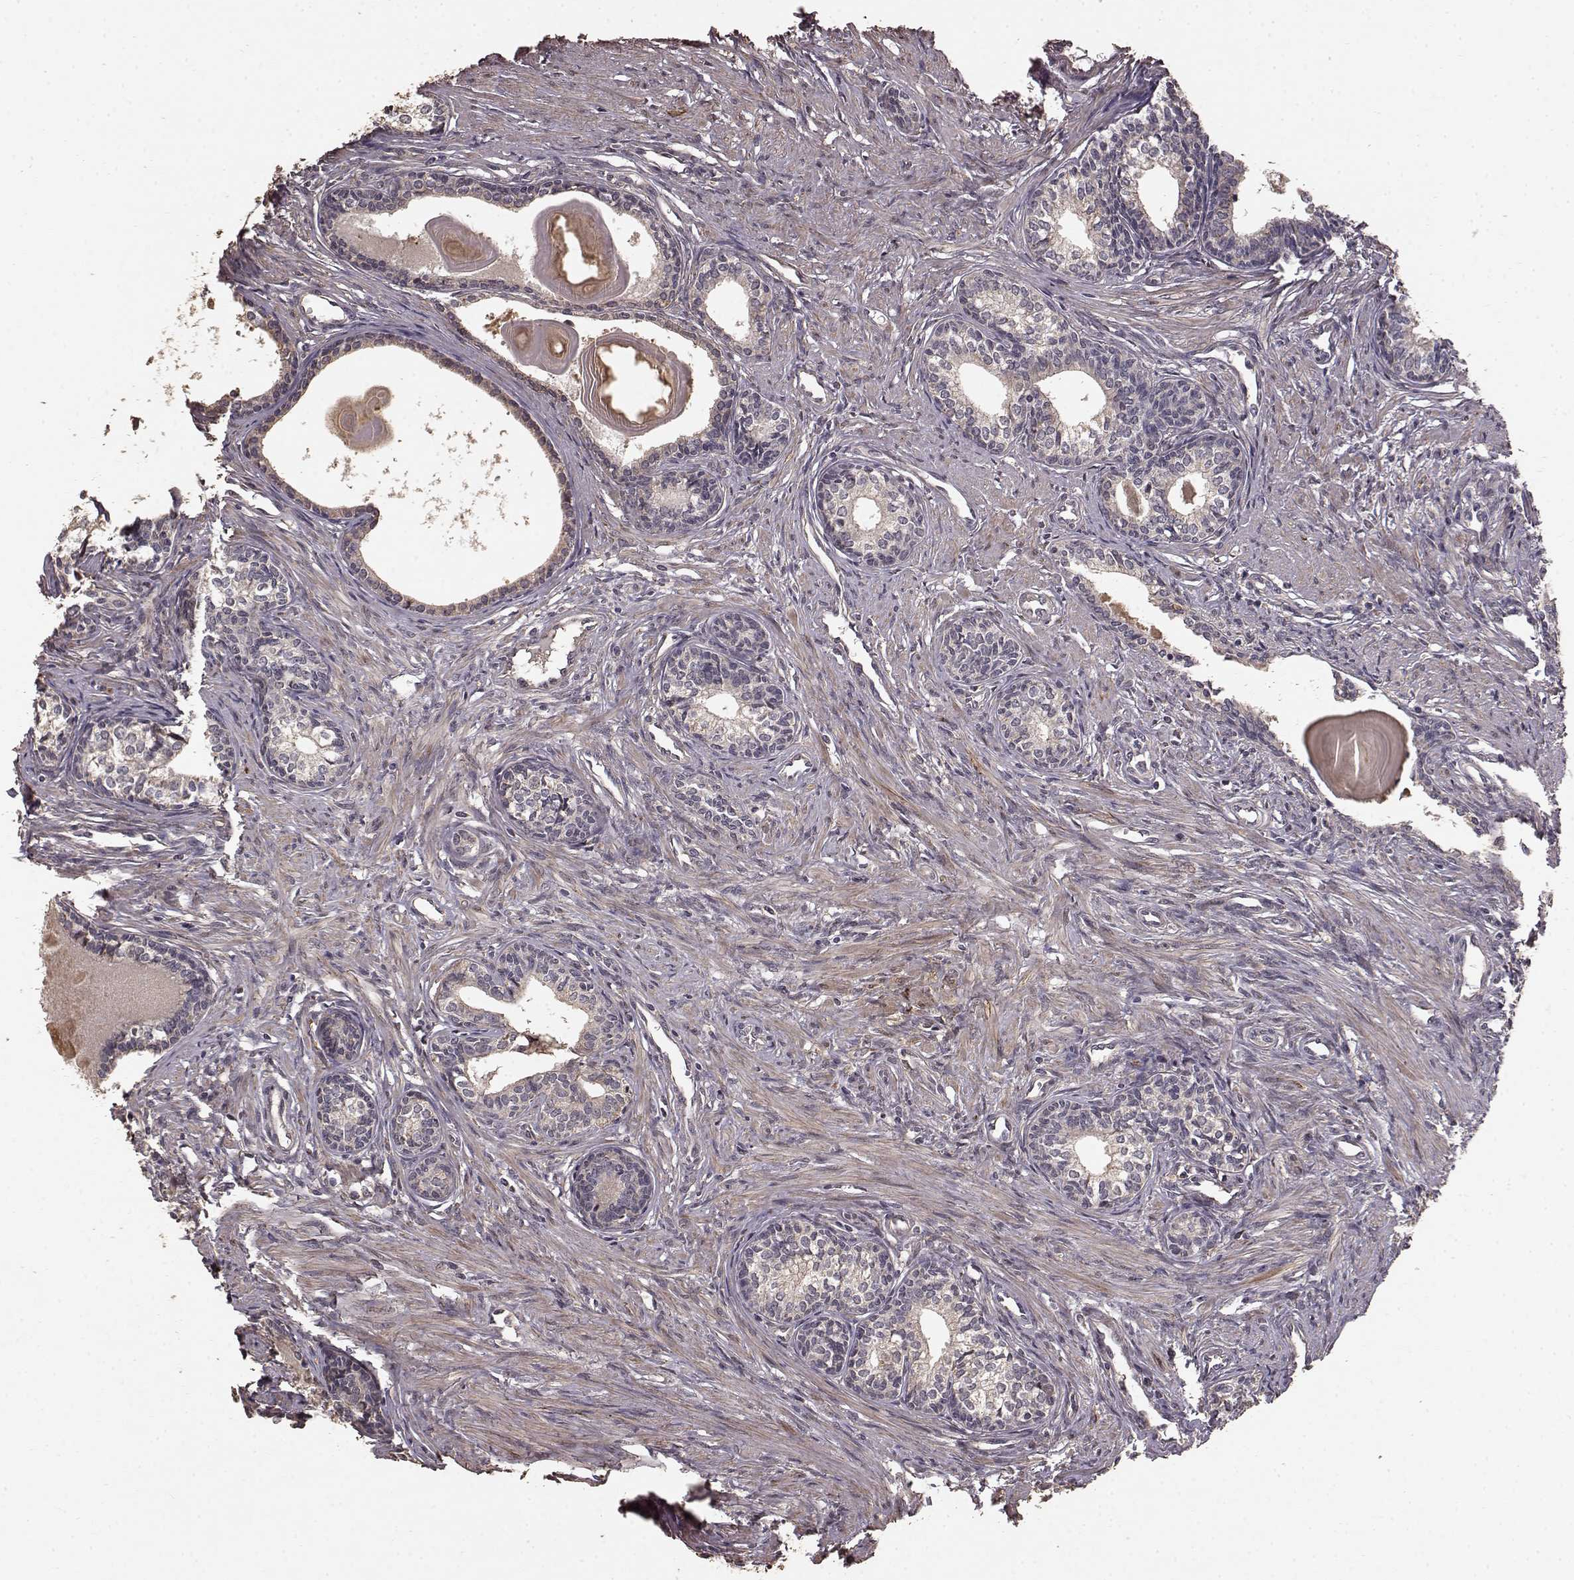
{"staining": {"intensity": "moderate", "quantity": ">75%", "location": "cytoplasmic/membranous"}, "tissue": "prostate", "cell_type": "Glandular cells", "image_type": "normal", "snomed": [{"axis": "morphology", "description": "Normal tissue, NOS"}, {"axis": "topography", "description": "Prostate"}], "caption": "Protein expression analysis of unremarkable prostate demonstrates moderate cytoplasmic/membranous expression in approximately >75% of glandular cells.", "gene": "USP15", "patient": {"sex": "male", "age": 60}}